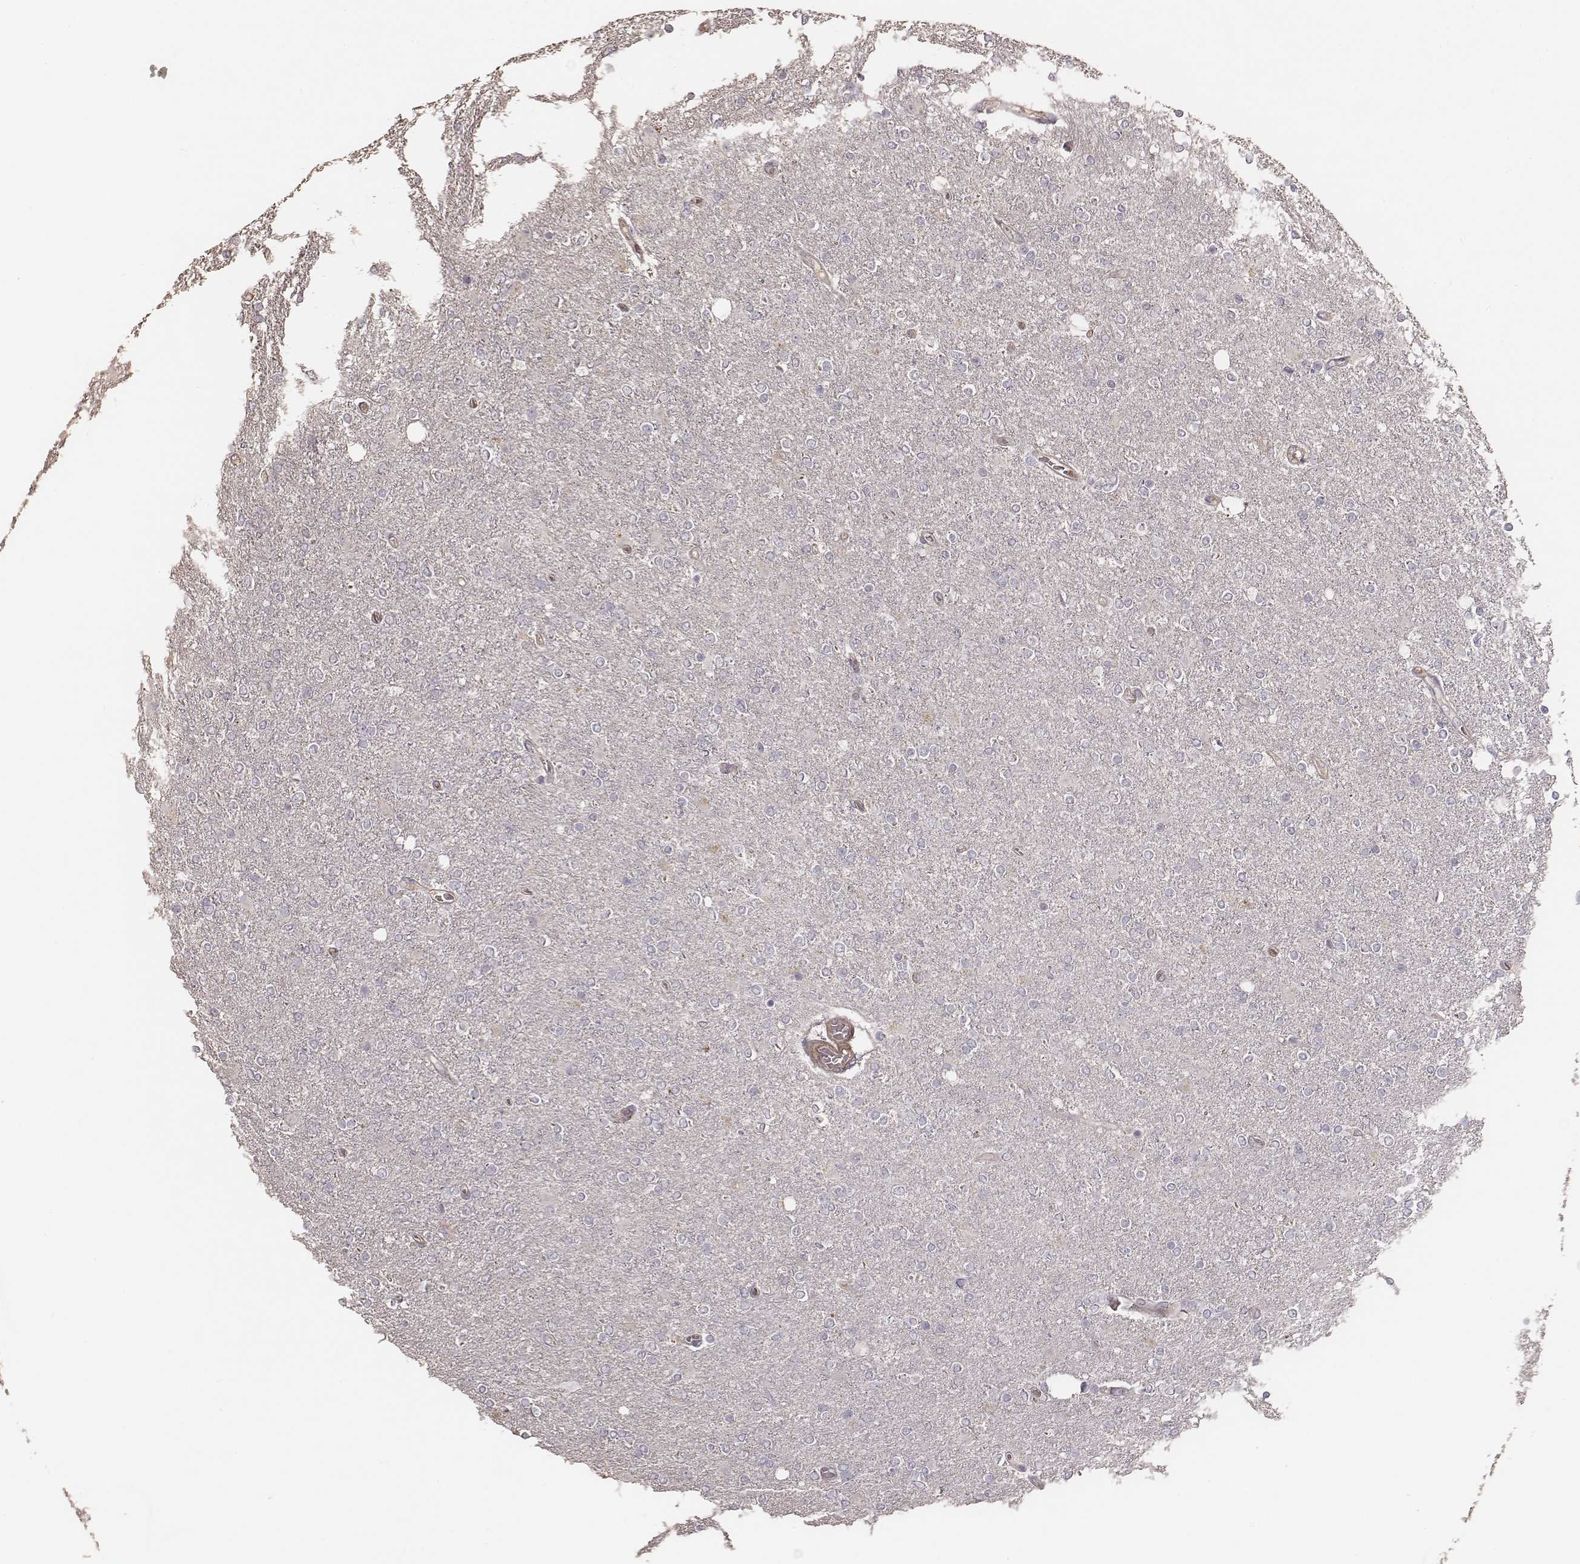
{"staining": {"intensity": "negative", "quantity": "none", "location": "none"}, "tissue": "glioma", "cell_type": "Tumor cells", "image_type": "cancer", "snomed": [{"axis": "morphology", "description": "Glioma, malignant, High grade"}, {"axis": "topography", "description": "Cerebral cortex"}], "caption": "IHC of human glioma displays no positivity in tumor cells. (Brightfield microscopy of DAB (3,3'-diaminobenzidine) immunohistochemistry (IHC) at high magnification).", "gene": "OTOGL", "patient": {"sex": "male", "age": 70}}